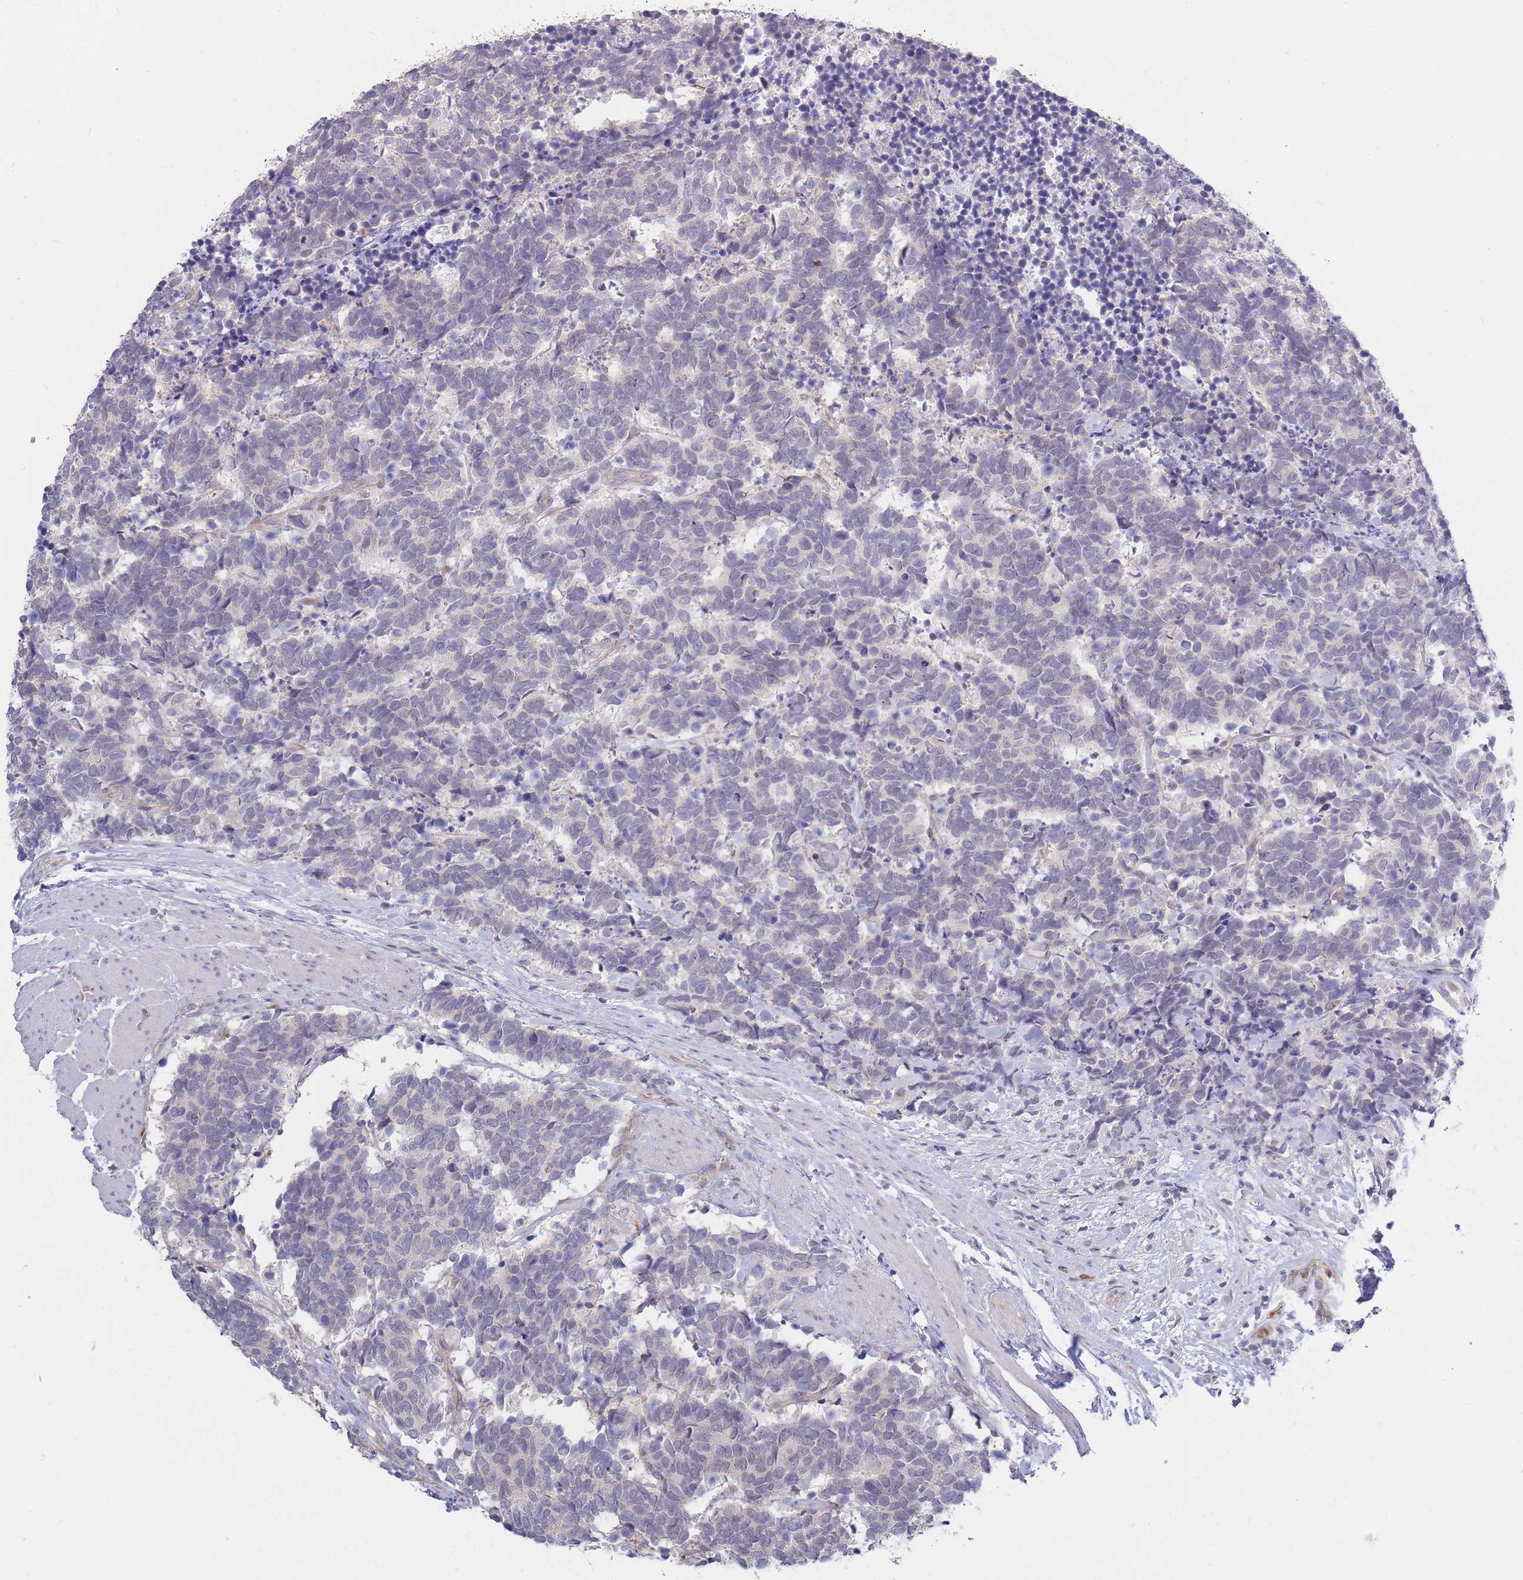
{"staining": {"intensity": "negative", "quantity": "none", "location": "none"}, "tissue": "carcinoid", "cell_type": "Tumor cells", "image_type": "cancer", "snomed": [{"axis": "morphology", "description": "Carcinoma, NOS"}, {"axis": "morphology", "description": "Carcinoid, malignant, NOS"}, {"axis": "topography", "description": "Prostate"}], "caption": "Immunohistochemistry (IHC) of human carcinoid demonstrates no expression in tumor cells.", "gene": "C19orf25", "patient": {"sex": "male", "age": 57}}